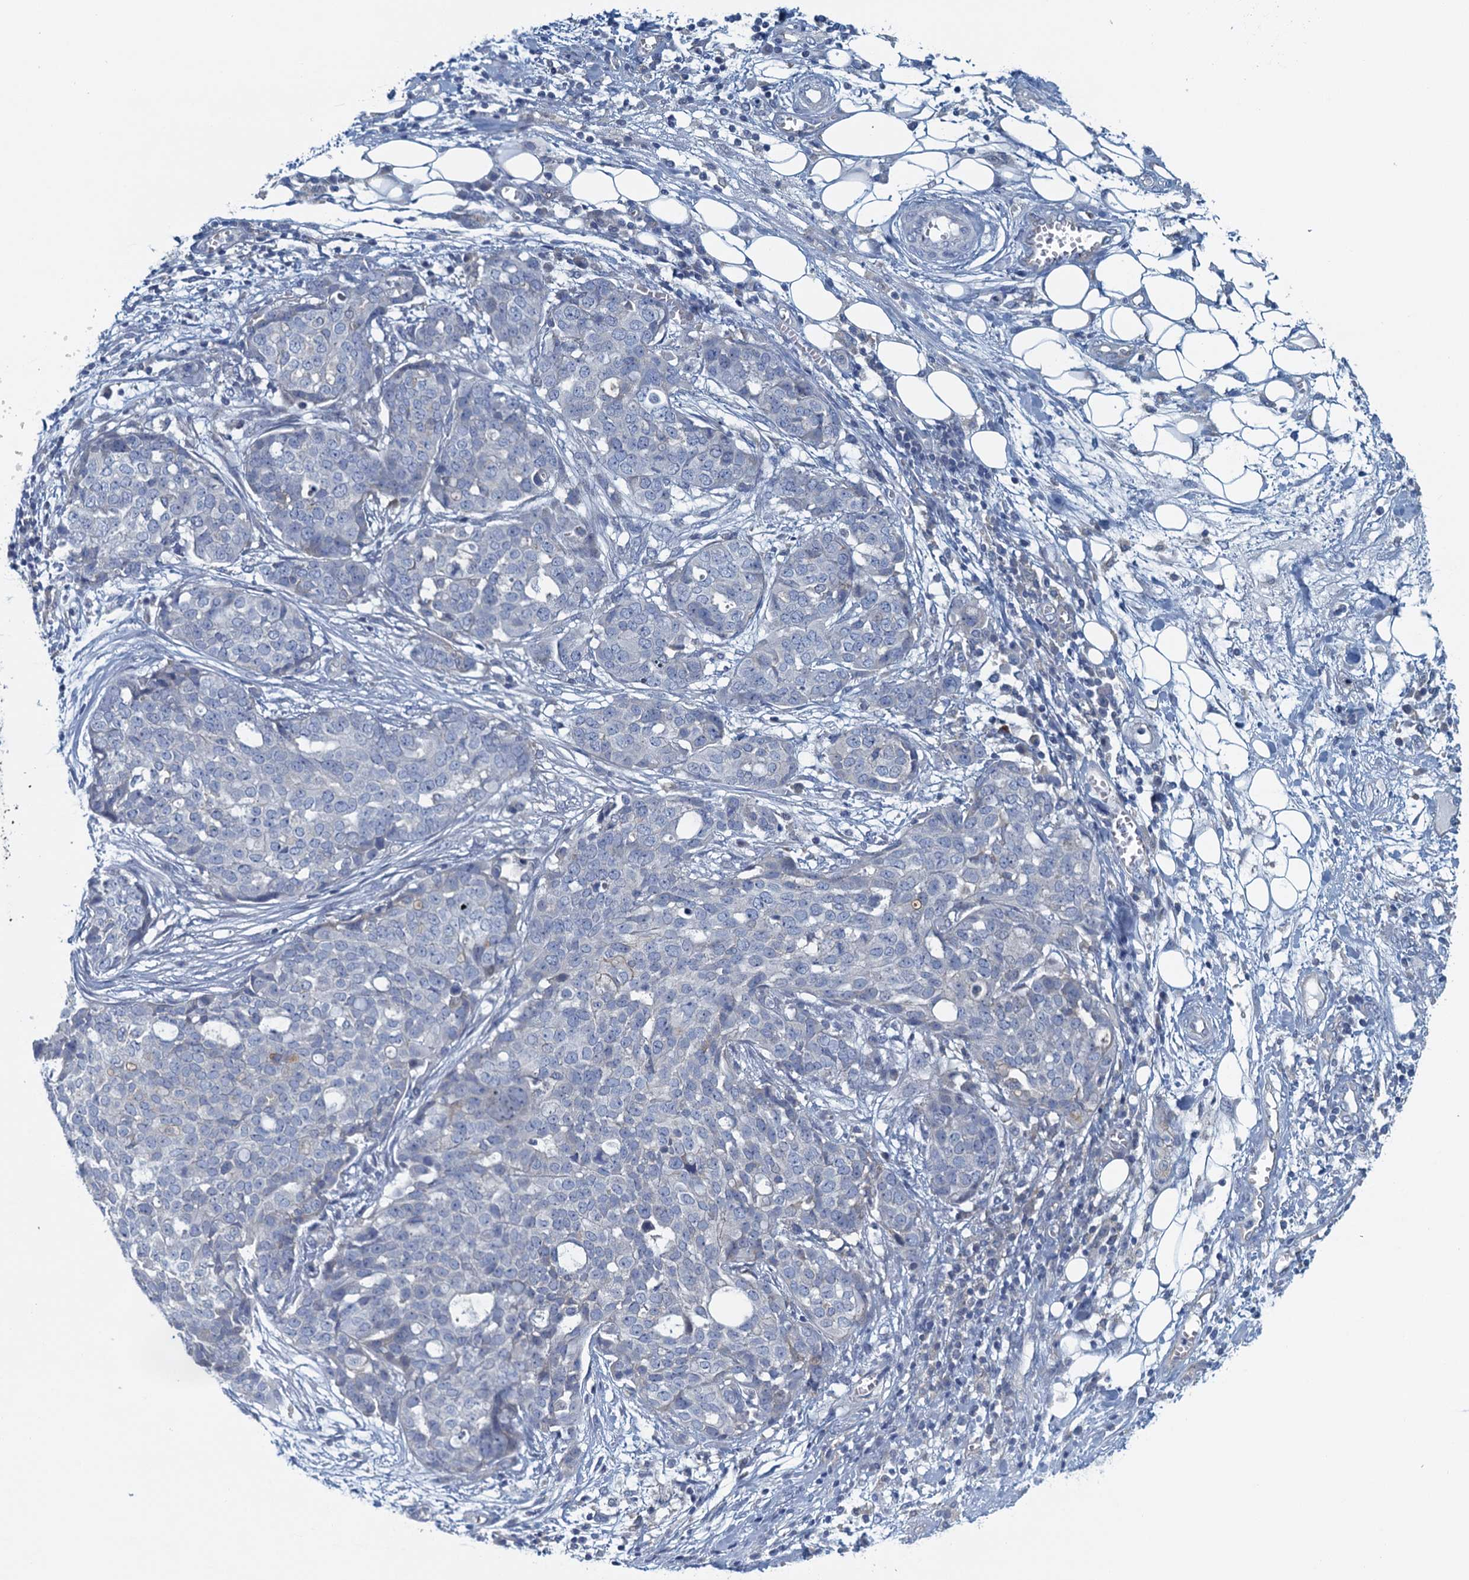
{"staining": {"intensity": "negative", "quantity": "none", "location": "none"}, "tissue": "ovarian cancer", "cell_type": "Tumor cells", "image_type": "cancer", "snomed": [{"axis": "morphology", "description": "Cystadenocarcinoma, serous, NOS"}, {"axis": "topography", "description": "Soft tissue"}, {"axis": "topography", "description": "Ovary"}], "caption": "A high-resolution histopathology image shows immunohistochemistry (IHC) staining of ovarian cancer, which exhibits no significant staining in tumor cells. (DAB IHC, high magnification).", "gene": "NCKAP1L", "patient": {"sex": "female", "age": 57}}